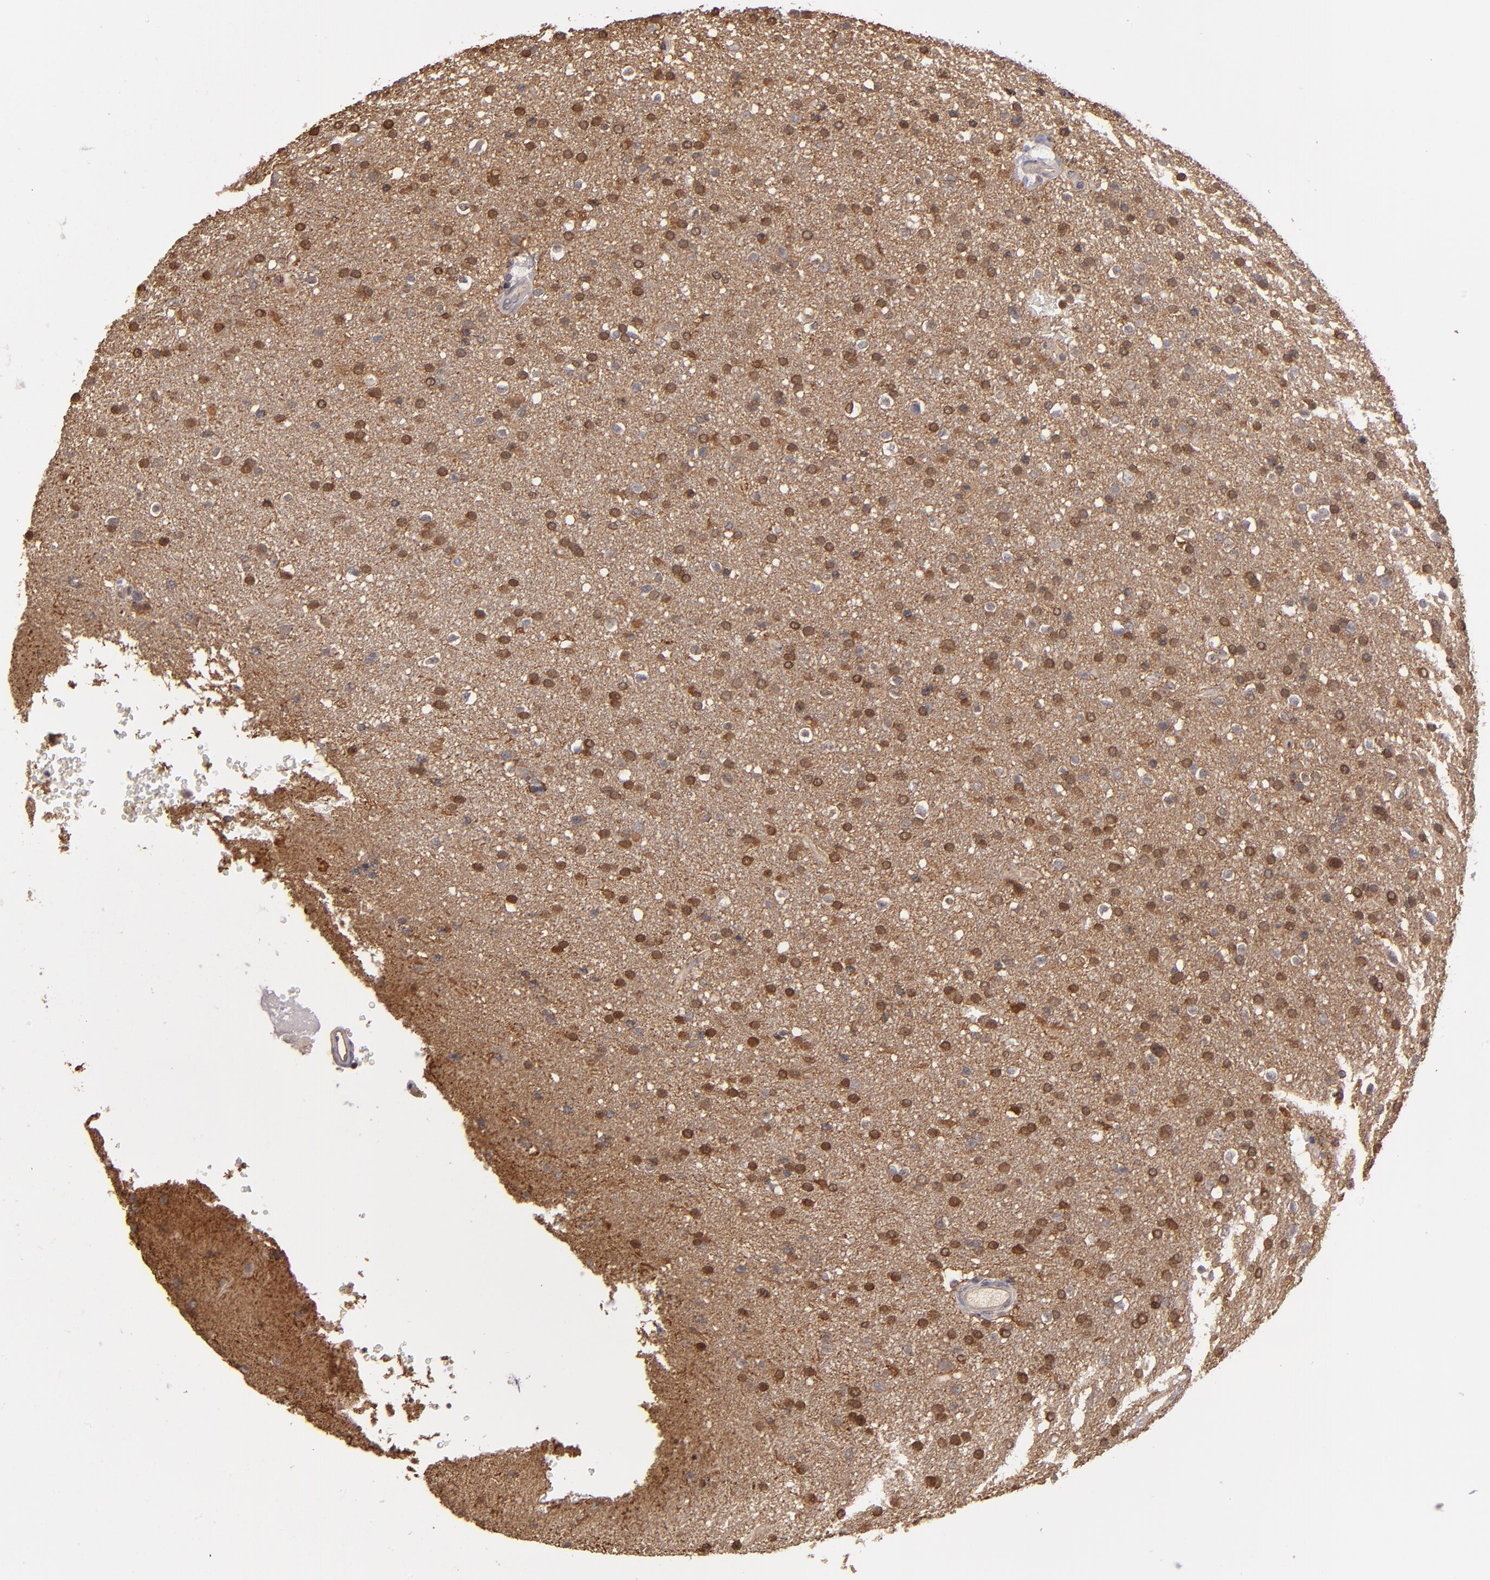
{"staining": {"intensity": "moderate", "quantity": "25%-75%", "location": "nuclear"}, "tissue": "glioma", "cell_type": "Tumor cells", "image_type": "cancer", "snomed": [{"axis": "morphology", "description": "Glioma, malignant, High grade"}, {"axis": "topography", "description": "Brain"}], "caption": "Approximately 25%-75% of tumor cells in malignant glioma (high-grade) demonstrate moderate nuclear protein positivity as visualized by brown immunohistochemical staining.", "gene": "NDRG2", "patient": {"sex": "male", "age": 33}}